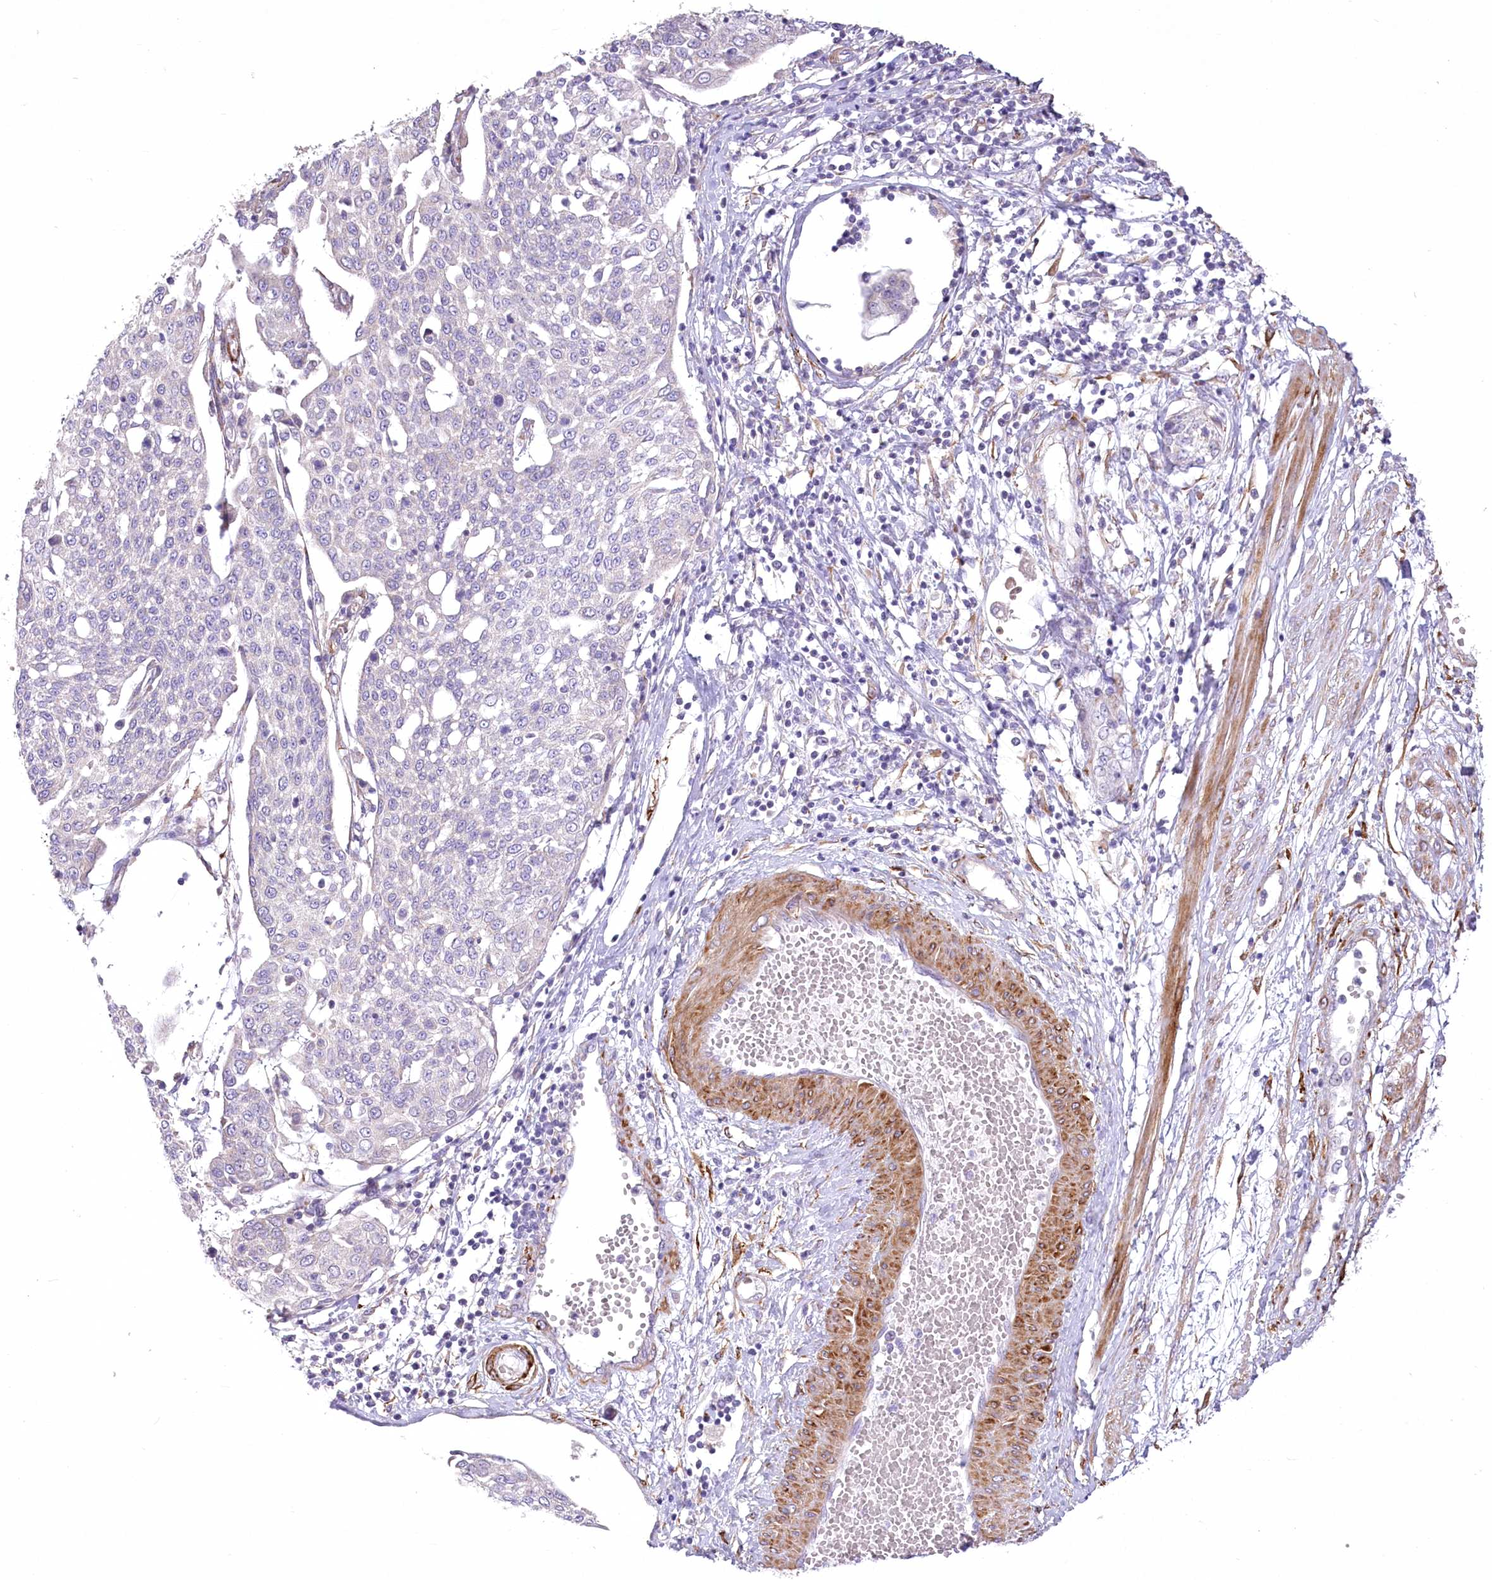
{"staining": {"intensity": "negative", "quantity": "none", "location": "none"}, "tissue": "cervical cancer", "cell_type": "Tumor cells", "image_type": "cancer", "snomed": [{"axis": "morphology", "description": "Squamous cell carcinoma, NOS"}, {"axis": "topography", "description": "Cervix"}], "caption": "A micrograph of squamous cell carcinoma (cervical) stained for a protein reveals no brown staining in tumor cells.", "gene": "ANGPTL3", "patient": {"sex": "female", "age": 34}}